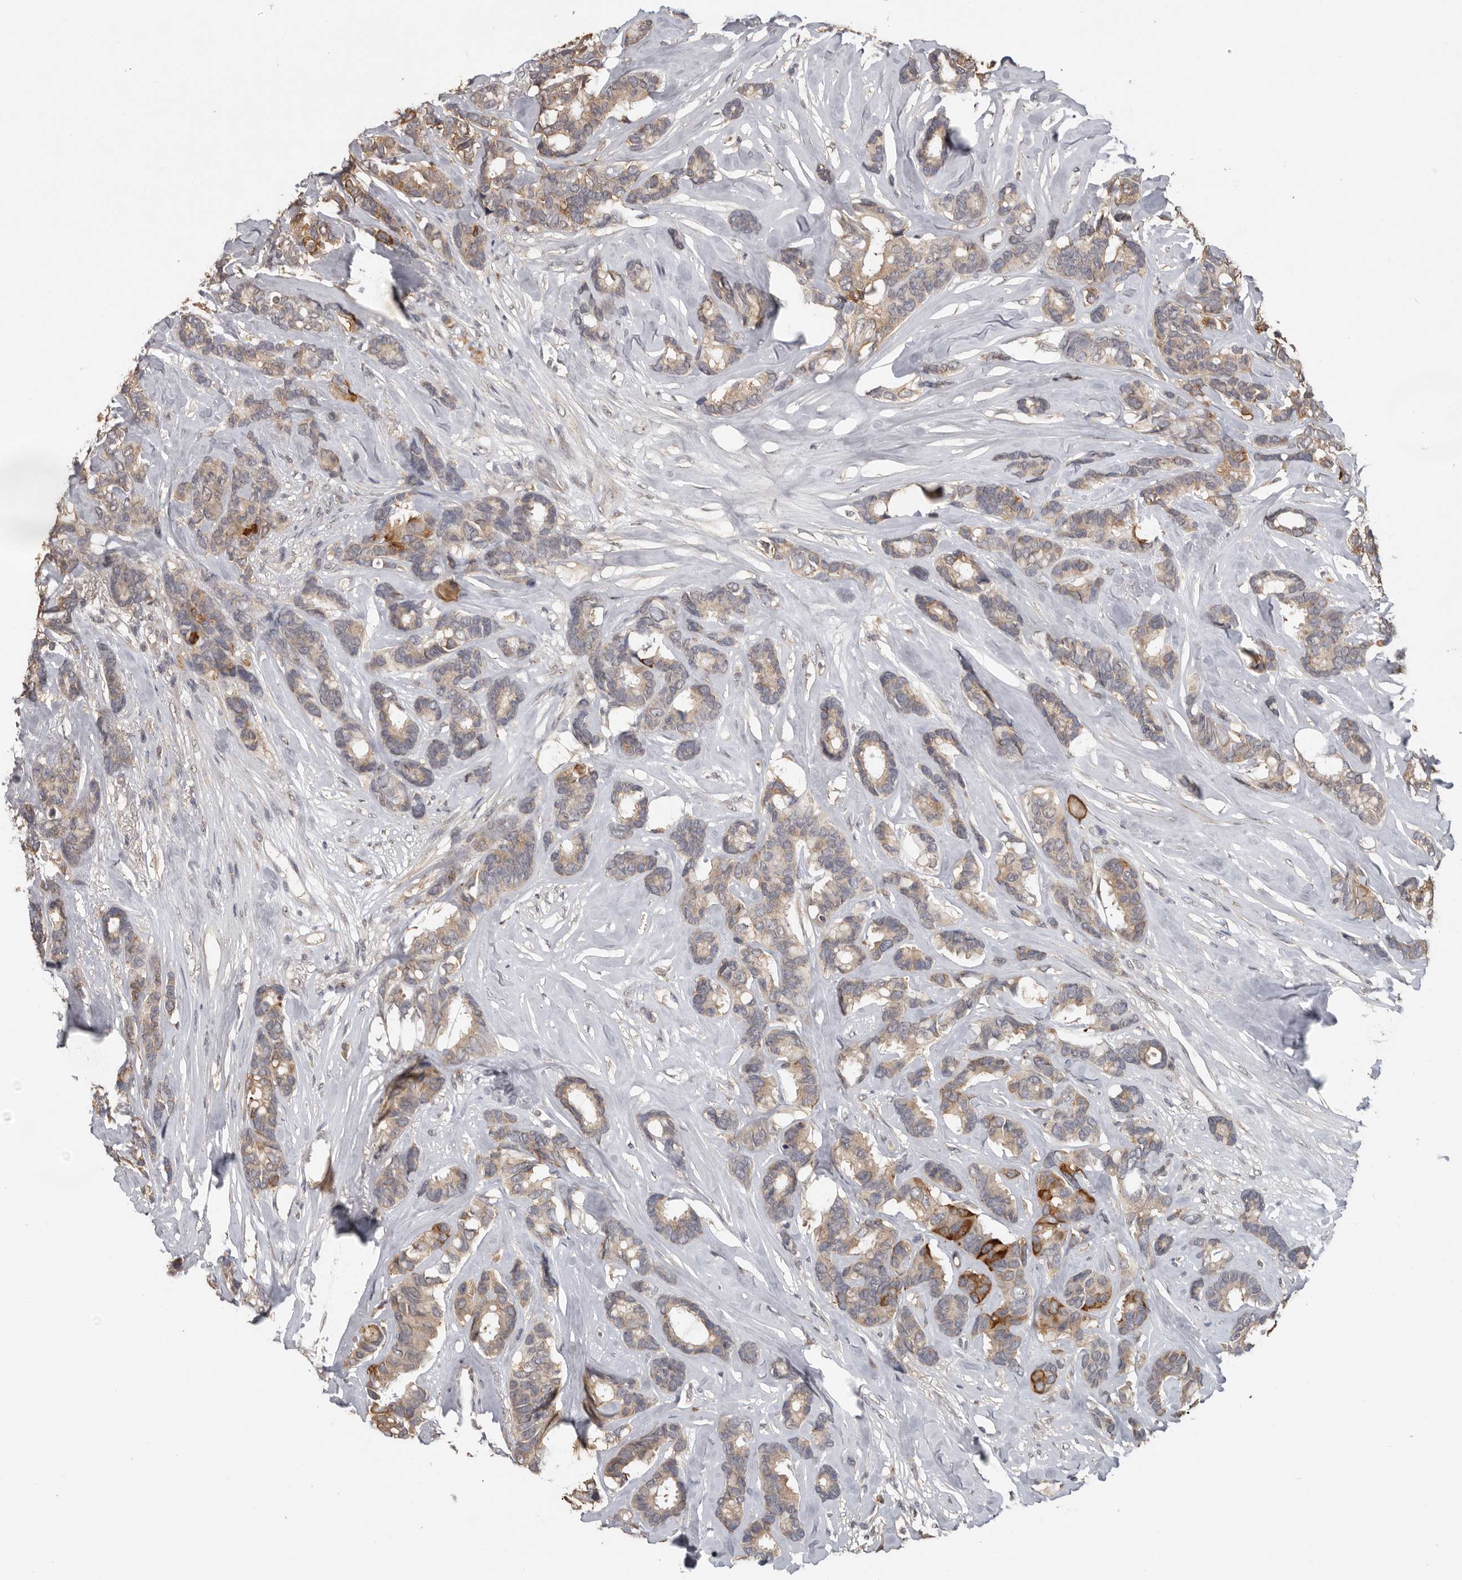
{"staining": {"intensity": "moderate", "quantity": "<25%", "location": "cytoplasmic/membranous"}, "tissue": "breast cancer", "cell_type": "Tumor cells", "image_type": "cancer", "snomed": [{"axis": "morphology", "description": "Duct carcinoma"}, {"axis": "topography", "description": "Breast"}], "caption": "DAB immunohistochemical staining of infiltrating ductal carcinoma (breast) reveals moderate cytoplasmic/membranous protein expression in about <25% of tumor cells. Nuclei are stained in blue.", "gene": "MTF1", "patient": {"sex": "female", "age": 87}}